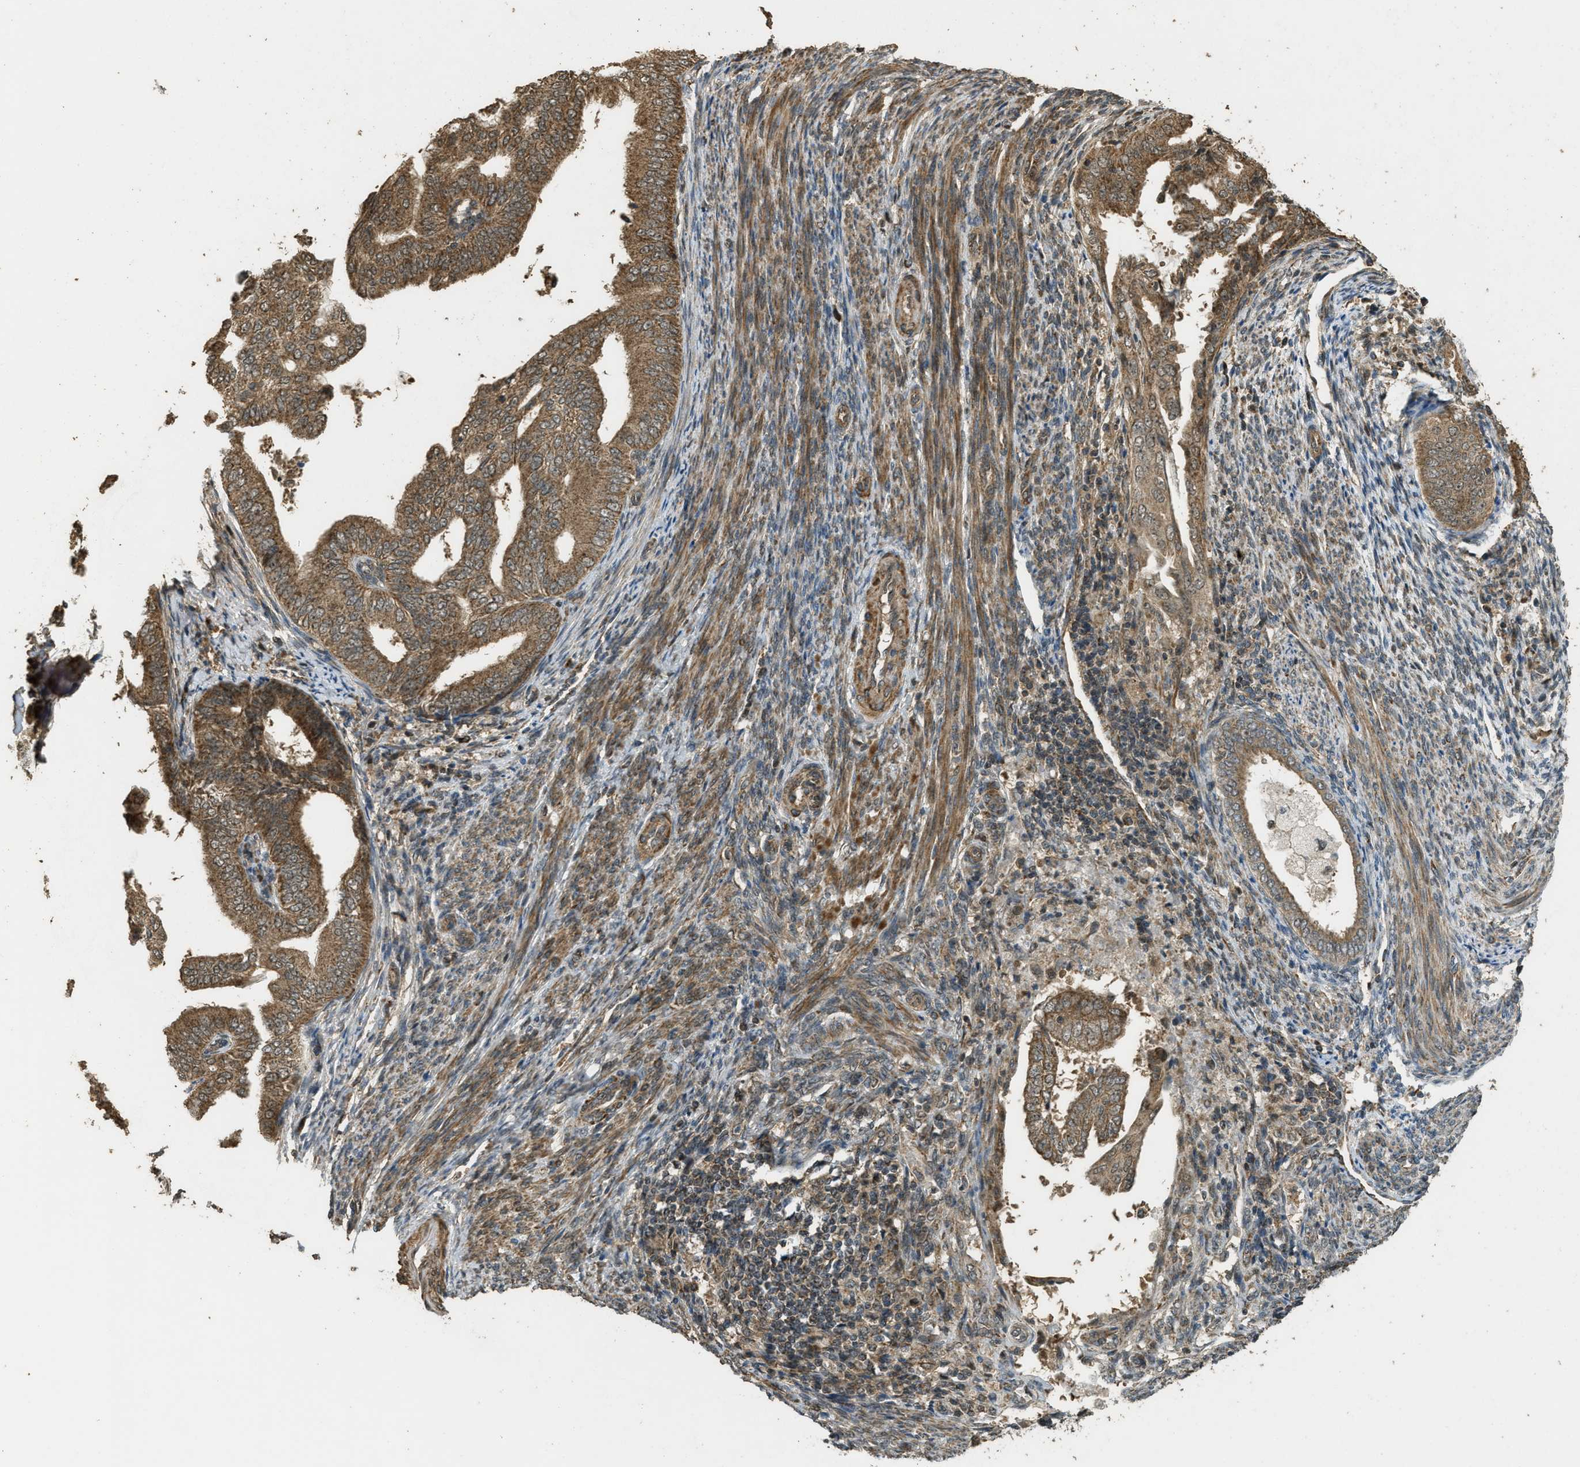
{"staining": {"intensity": "moderate", "quantity": ">75%", "location": "cytoplasmic/membranous"}, "tissue": "endometrial cancer", "cell_type": "Tumor cells", "image_type": "cancer", "snomed": [{"axis": "morphology", "description": "Adenocarcinoma, NOS"}, {"axis": "topography", "description": "Endometrium"}], "caption": "Immunohistochemistry (IHC) (DAB) staining of endometrial cancer exhibits moderate cytoplasmic/membranous protein staining in about >75% of tumor cells.", "gene": "CTPS1", "patient": {"sex": "female", "age": 58}}